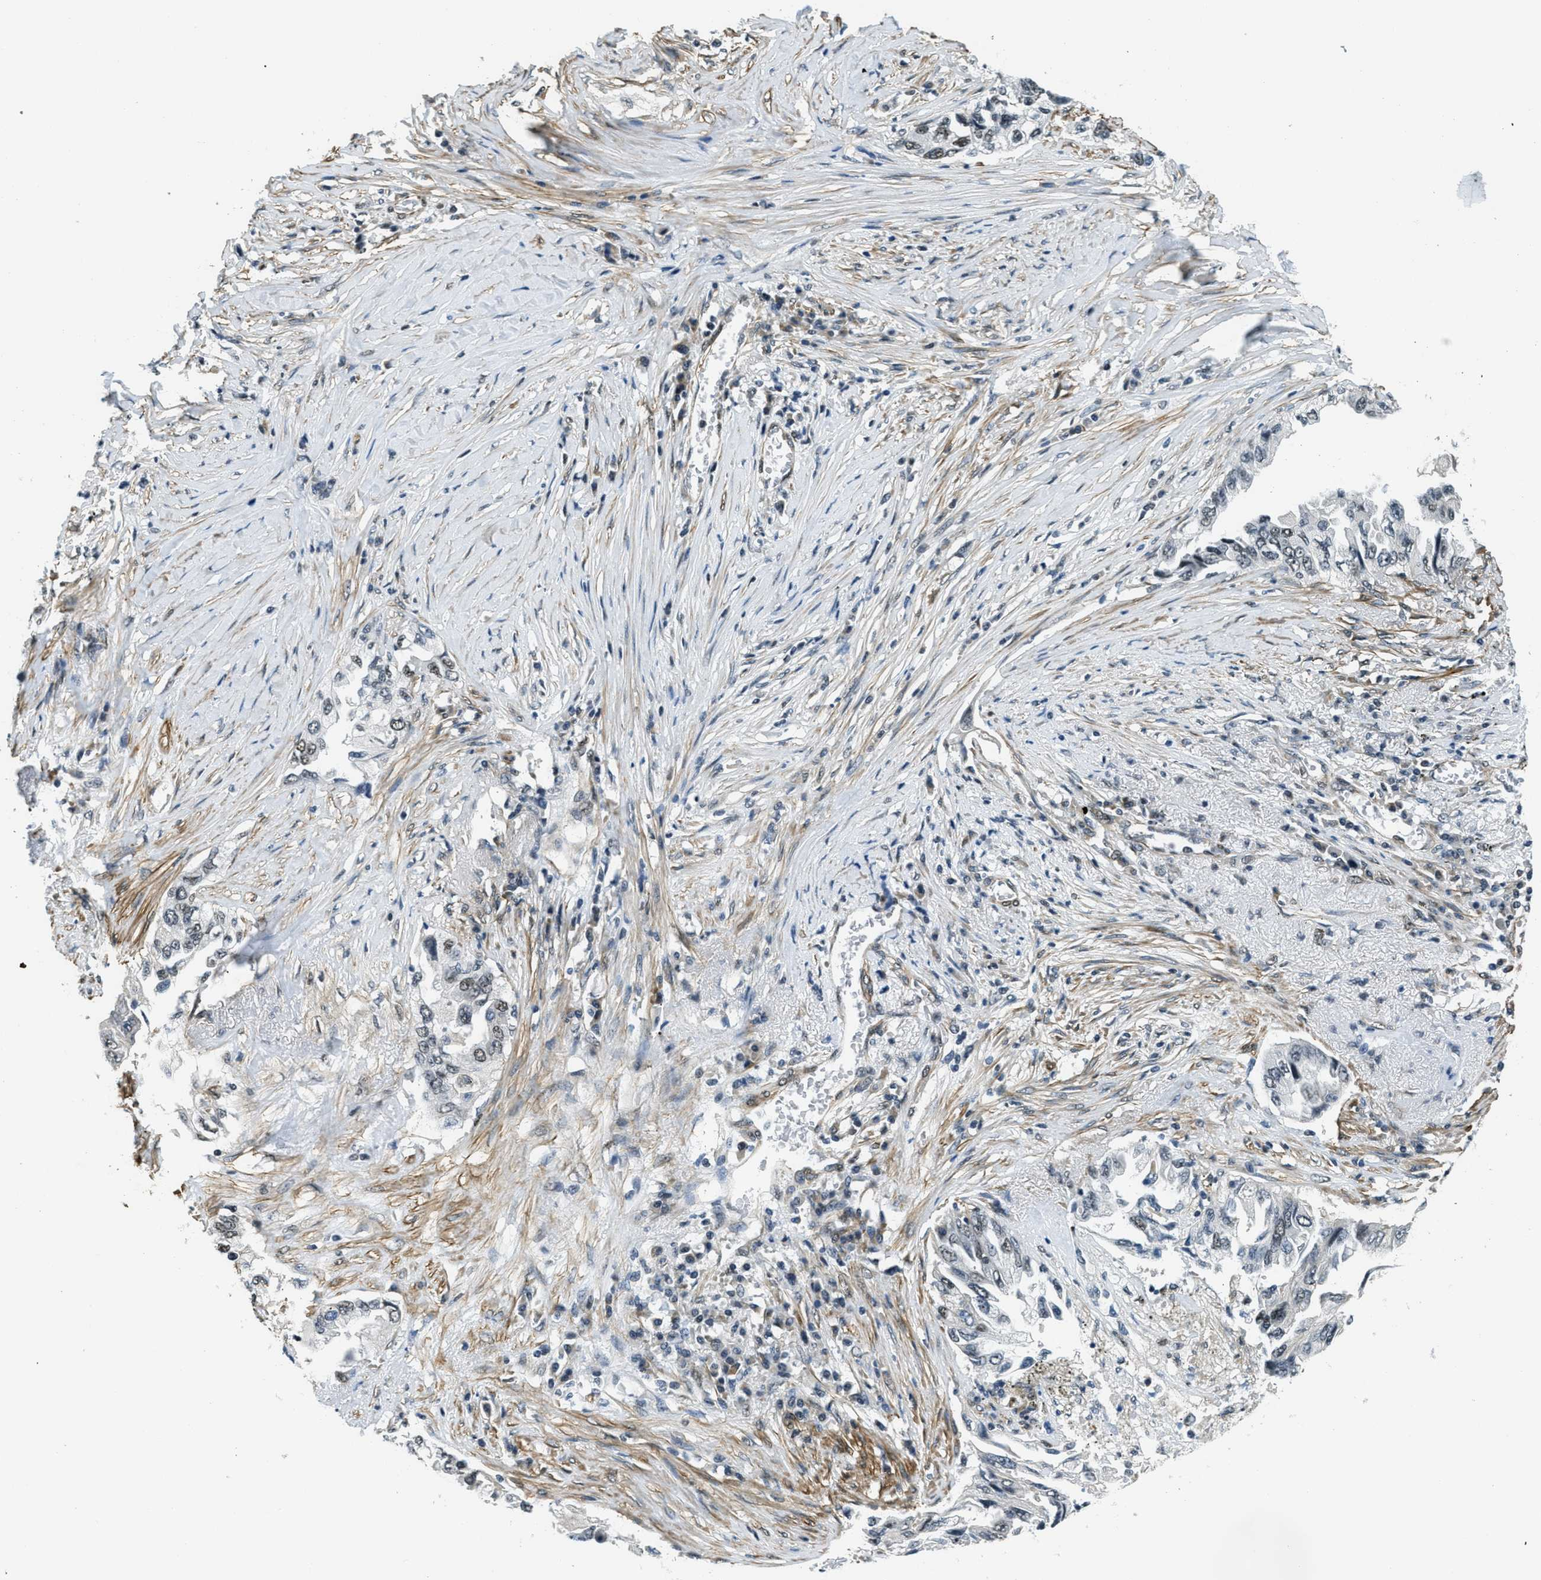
{"staining": {"intensity": "moderate", "quantity": "25%-75%", "location": "nuclear"}, "tissue": "lung cancer", "cell_type": "Tumor cells", "image_type": "cancer", "snomed": [{"axis": "morphology", "description": "Adenocarcinoma, NOS"}, {"axis": "topography", "description": "Lung"}], "caption": "Immunohistochemistry image of neoplastic tissue: human adenocarcinoma (lung) stained using immunohistochemistry (IHC) demonstrates medium levels of moderate protein expression localized specifically in the nuclear of tumor cells, appearing as a nuclear brown color.", "gene": "CFAP36", "patient": {"sex": "female", "age": 51}}